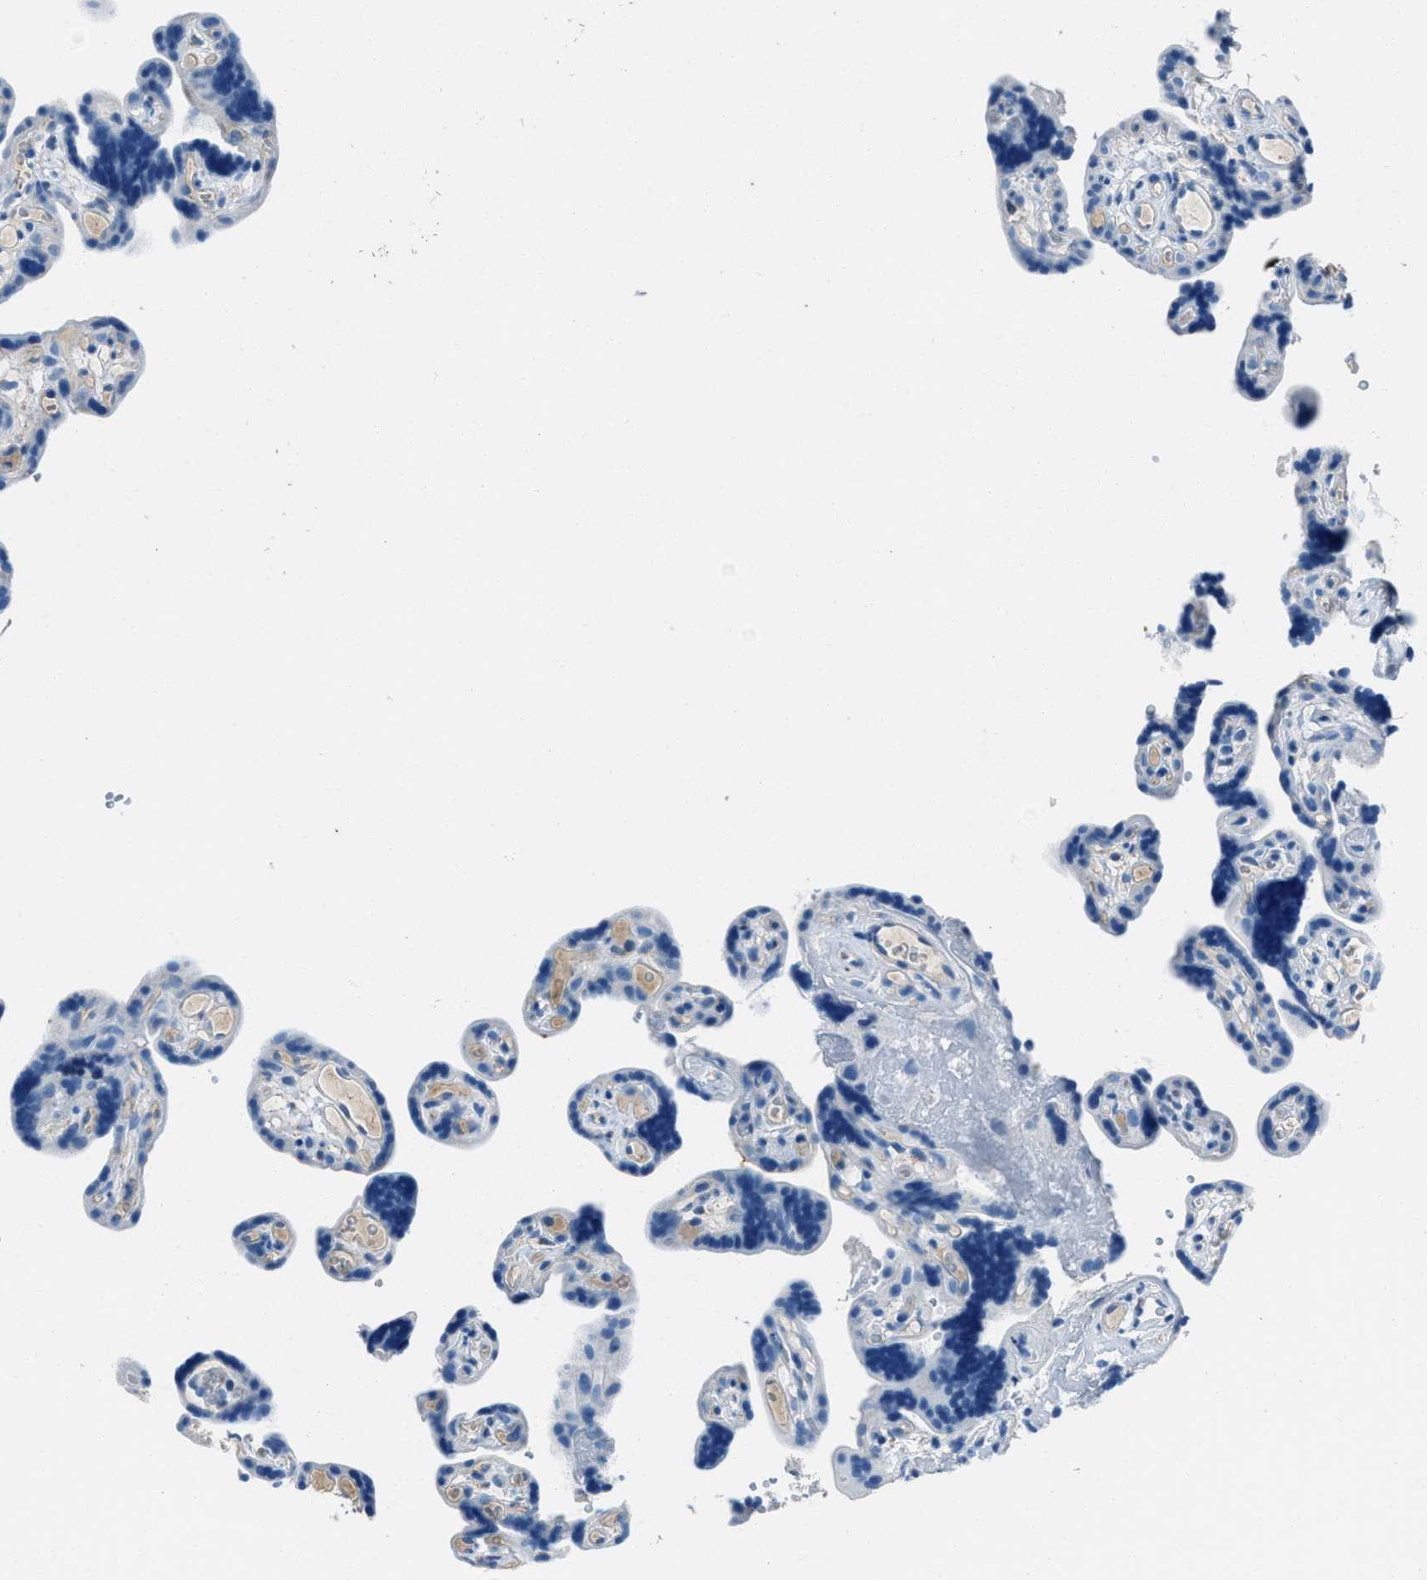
{"staining": {"intensity": "negative", "quantity": "none", "location": "none"}, "tissue": "placenta", "cell_type": "Decidual cells", "image_type": "normal", "snomed": [{"axis": "morphology", "description": "Normal tissue, NOS"}, {"axis": "topography", "description": "Placenta"}], "caption": "Placenta stained for a protein using immunohistochemistry (IHC) reveals no staining decidual cells.", "gene": "AMACR", "patient": {"sex": "female", "age": 30}}